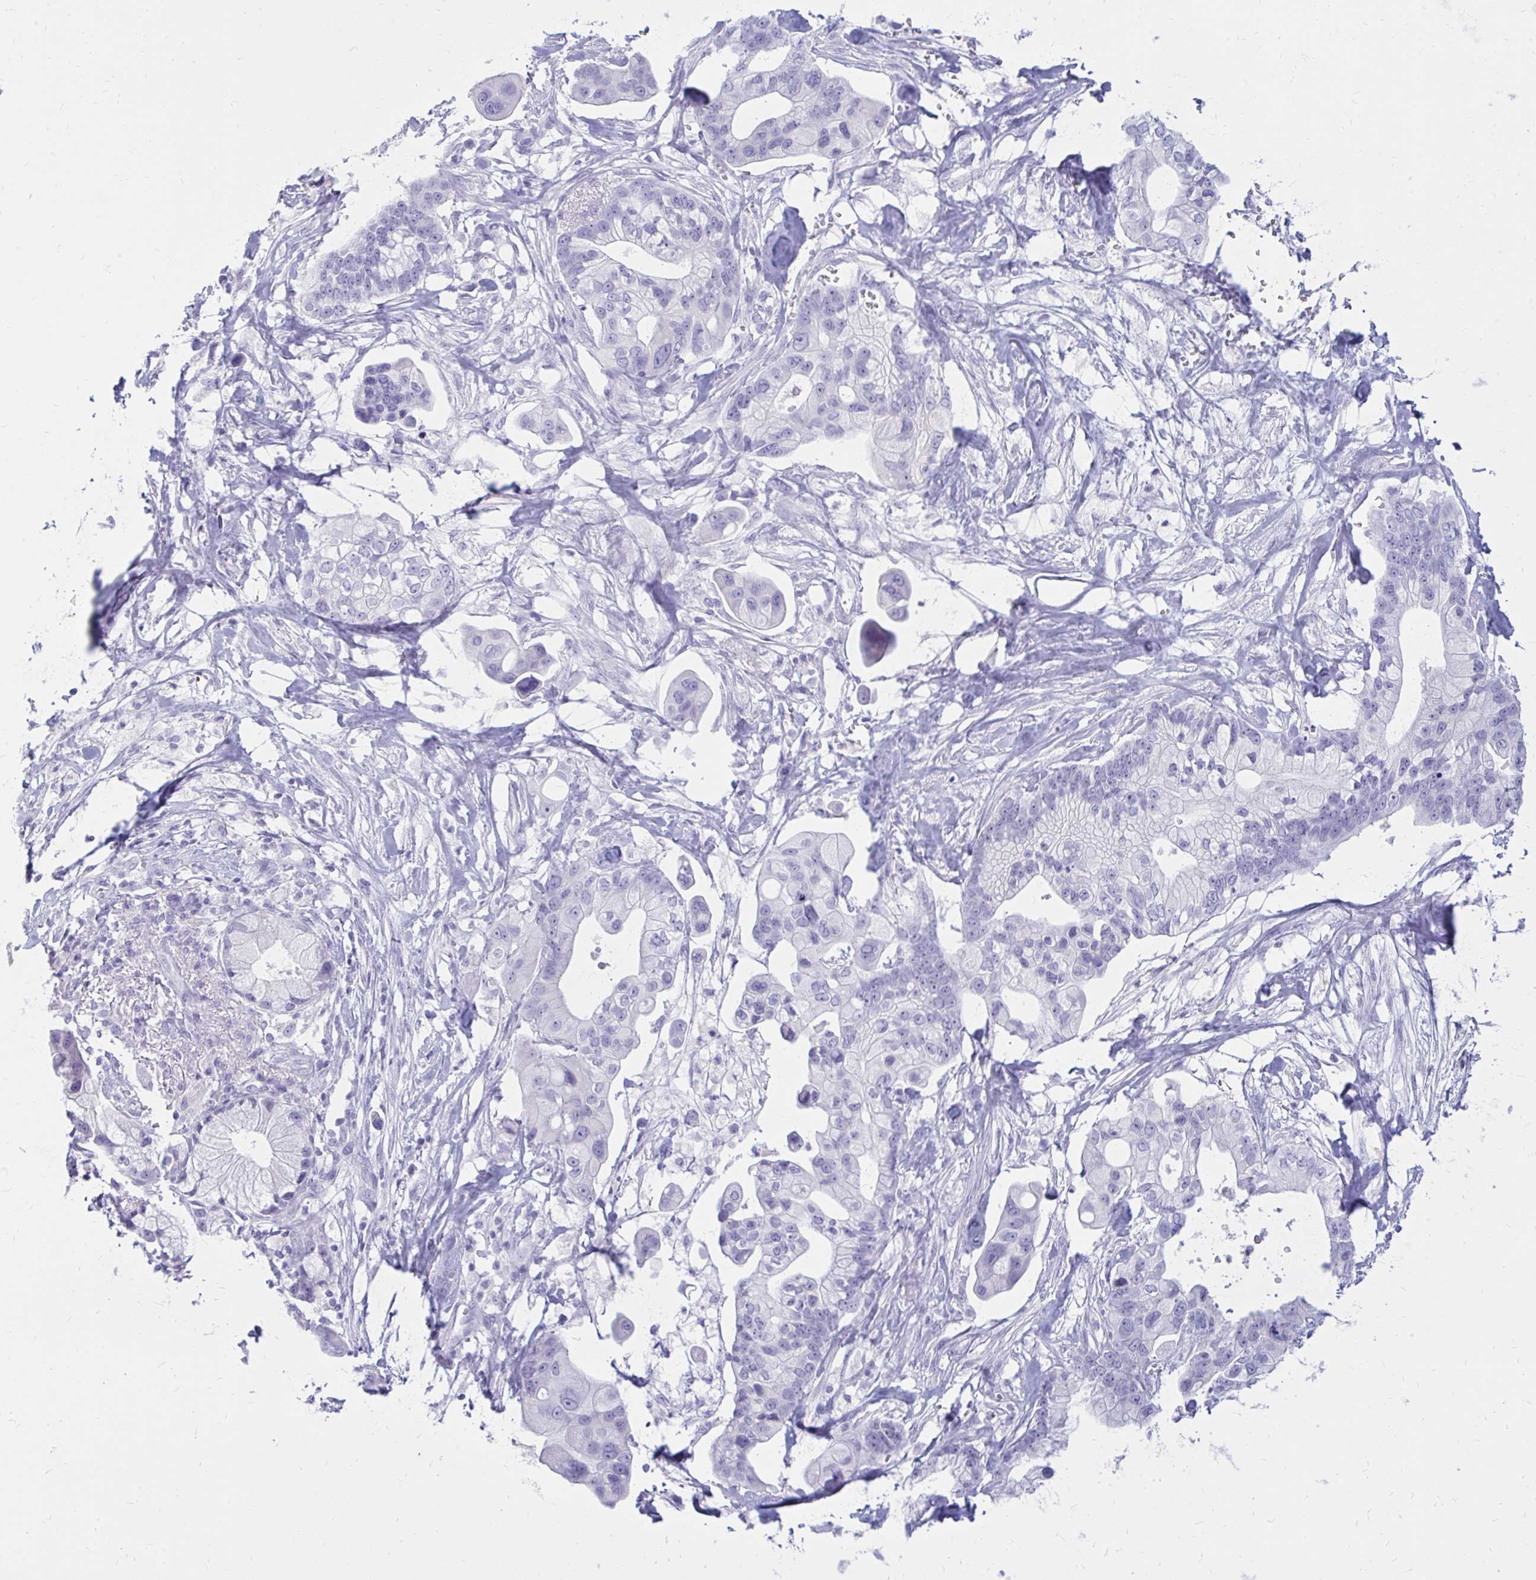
{"staining": {"intensity": "negative", "quantity": "none", "location": "none"}, "tissue": "pancreatic cancer", "cell_type": "Tumor cells", "image_type": "cancer", "snomed": [{"axis": "morphology", "description": "Adenocarcinoma, NOS"}, {"axis": "topography", "description": "Pancreas"}], "caption": "This is an IHC histopathology image of human adenocarcinoma (pancreatic). There is no staining in tumor cells.", "gene": "NANOGNB", "patient": {"sex": "male", "age": 68}}